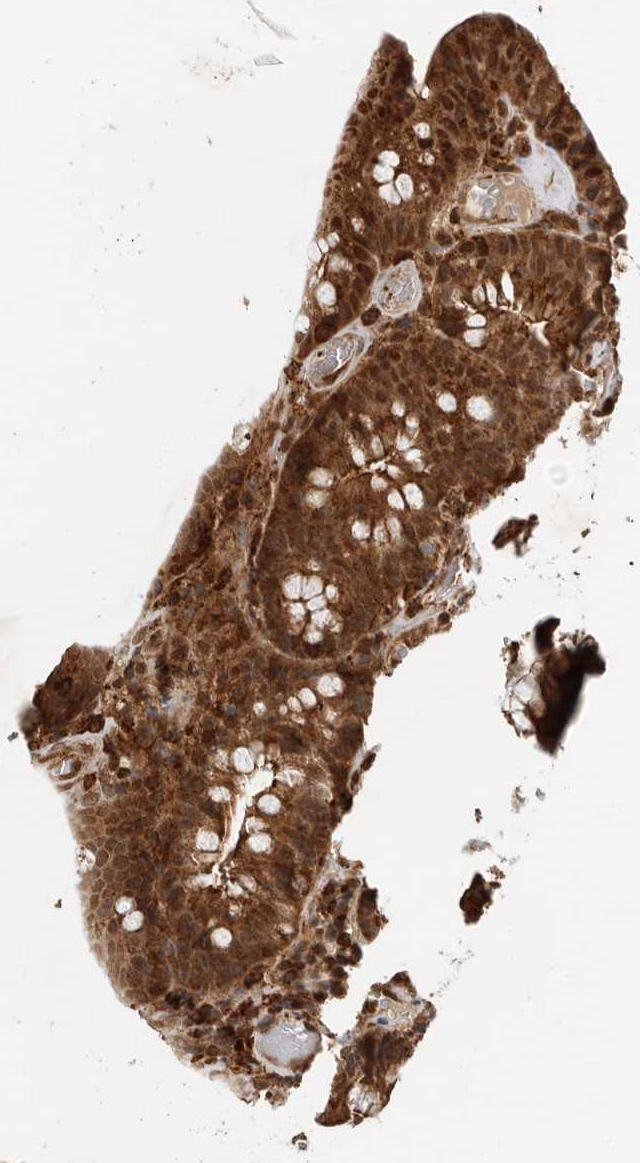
{"staining": {"intensity": "strong", "quantity": ">75%", "location": "cytoplasmic/membranous,nuclear"}, "tissue": "colorectal cancer", "cell_type": "Tumor cells", "image_type": "cancer", "snomed": [{"axis": "morphology", "description": "Normal tissue, NOS"}, {"axis": "topography", "description": "Colon"}], "caption": "Colorectal cancer was stained to show a protein in brown. There is high levels of strong cytoplasmic/membranous and nuclear expression in approximately >75% of tumor cells.", "gene": "RNF157", "patient": {"sex": "female", "age": 82}}